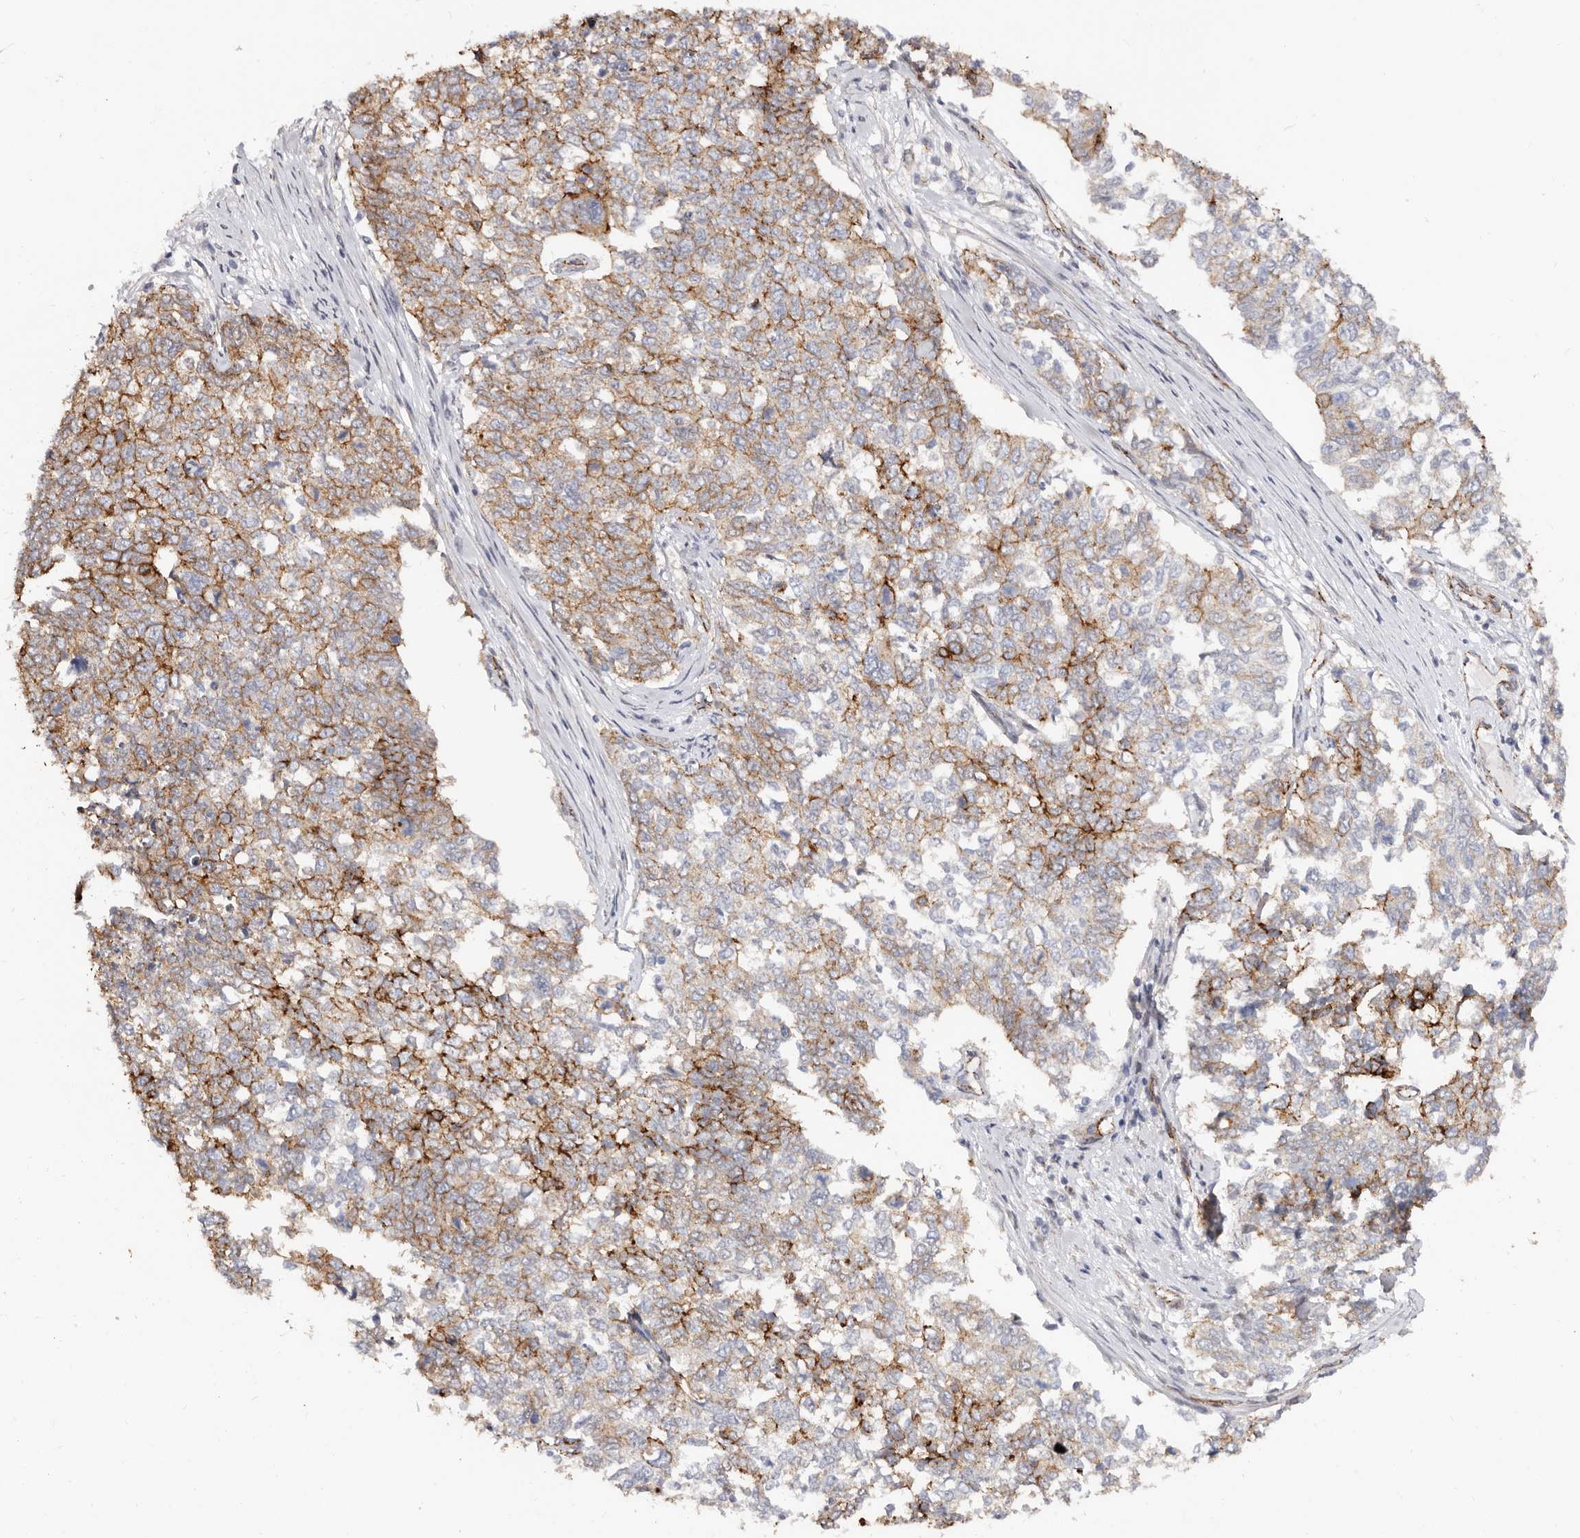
{"staining": {"intensity": "moderate", "quantity": ">75%", "location": "cytoplasmic/membranous"}, "tissue": "cervical cancer", "cell_type": "Tumor cells", "image_type": "cancer", "snomed": [{"axis": "morphology", "description": "Squamous cell carcinoma, NOS"}, {"axis": "topography", "description": "Cervix"}], "caption": "Immunohistochemical staining of human cervical cancer (squamous cell carcinoma) reveals medium levels of moderate cytoplasmic/membranous protein positivity in approximately >75% of tumor cells.", "gene": "CTNNB1", "patient": {"sex": "female", "age": 63}}